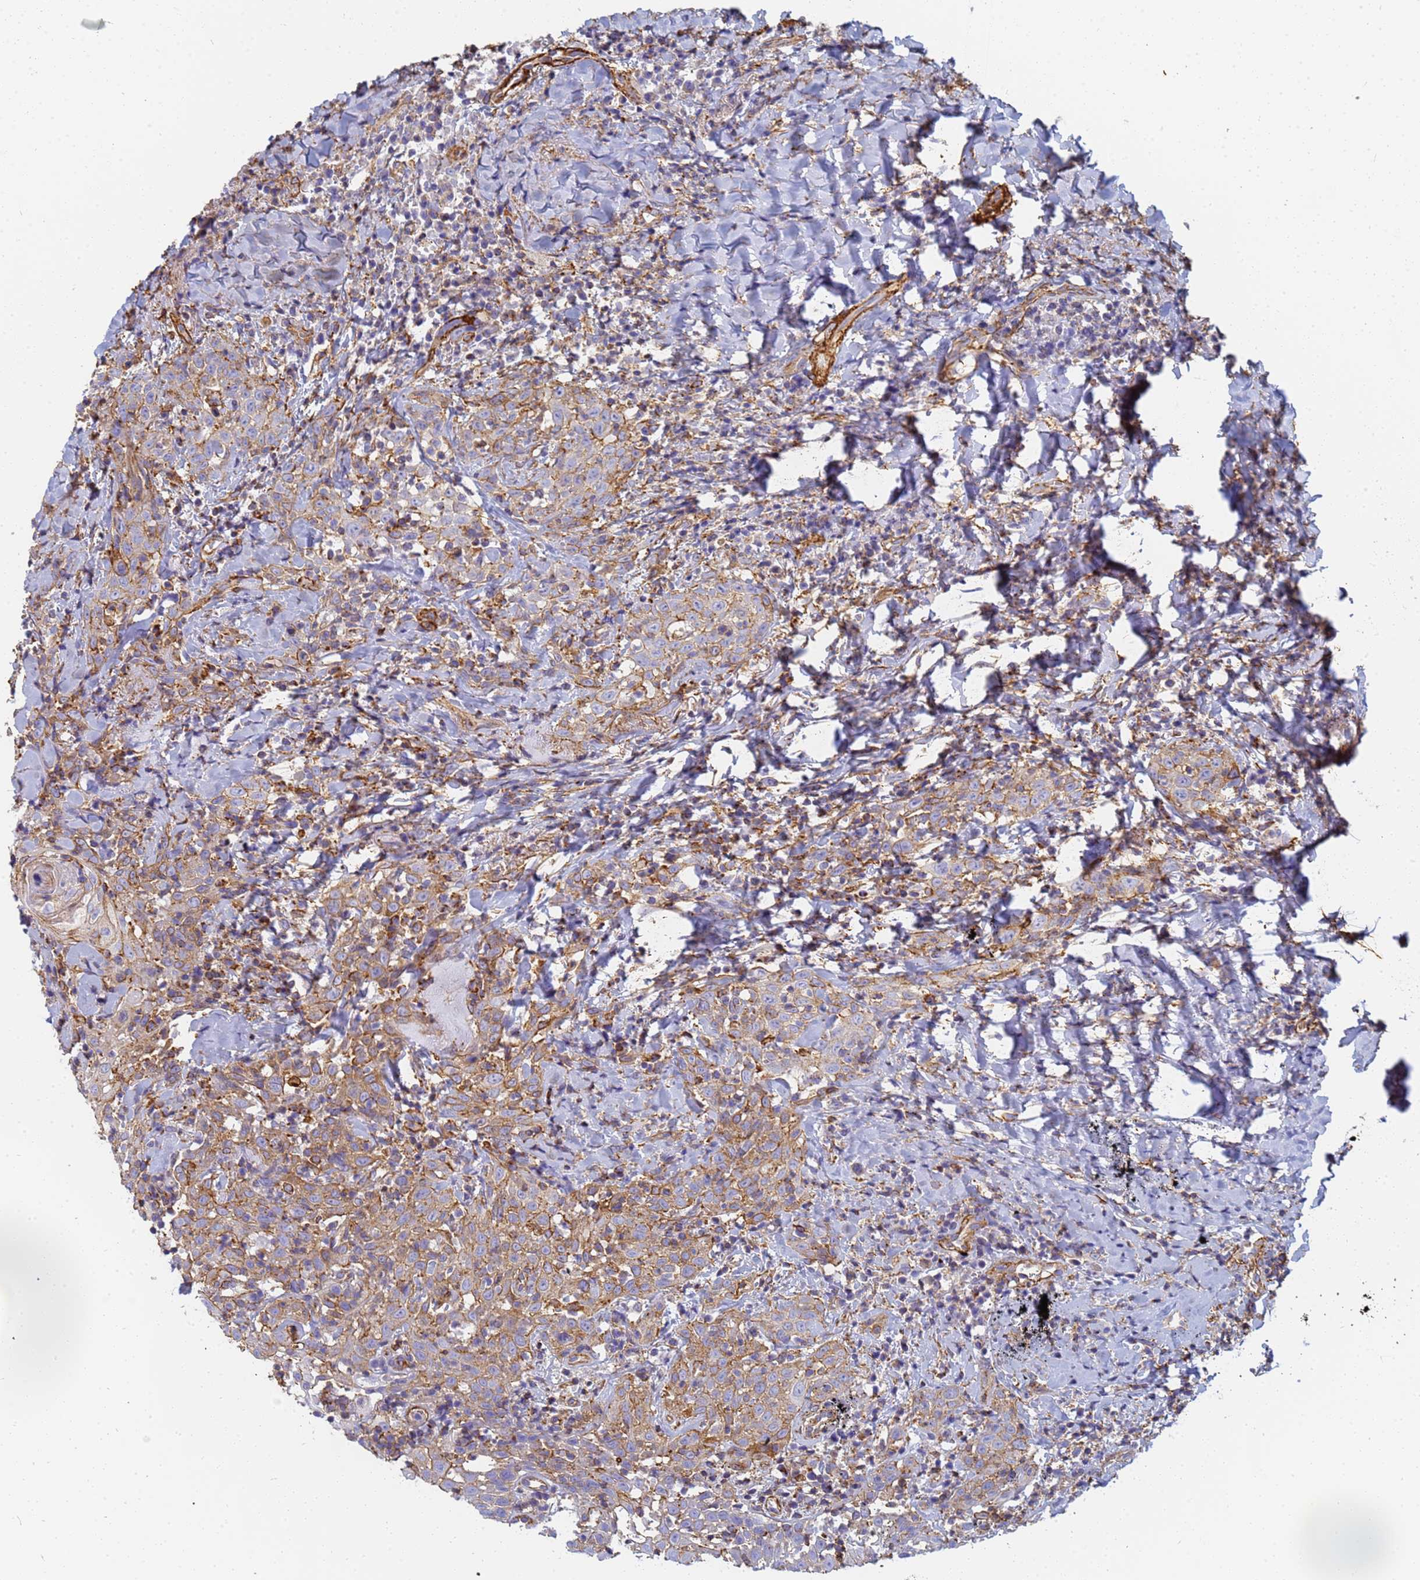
{"staining": {"intensity": "moderate", "quantity": "25%-75%", "location": "cytoplasmic/membranous"}, "tissue": "head and neck cancer", "cell_type": "Tumor cells", "image_type": "cancer", "snomed": [{"axis": "morphology", "description": "Squamous cell carcinoma, NOS"}, {"axis": "topography", "description": "Head-Neck"}], "caption": "IHC (DAB (3,3'-diaminobenzidine)) staining of human head and neck cancer (squamous cell carcinoma) demonstrates moderate cytoplasmic/membranous protein expression in about 25%-75% of tumor cells. Immunohistochemistry (ihc) stains the protein of interest in brown and the nuclei are stained blue.", "gene": "TPM1", "patient": {"sex": "female", "age": 70}}